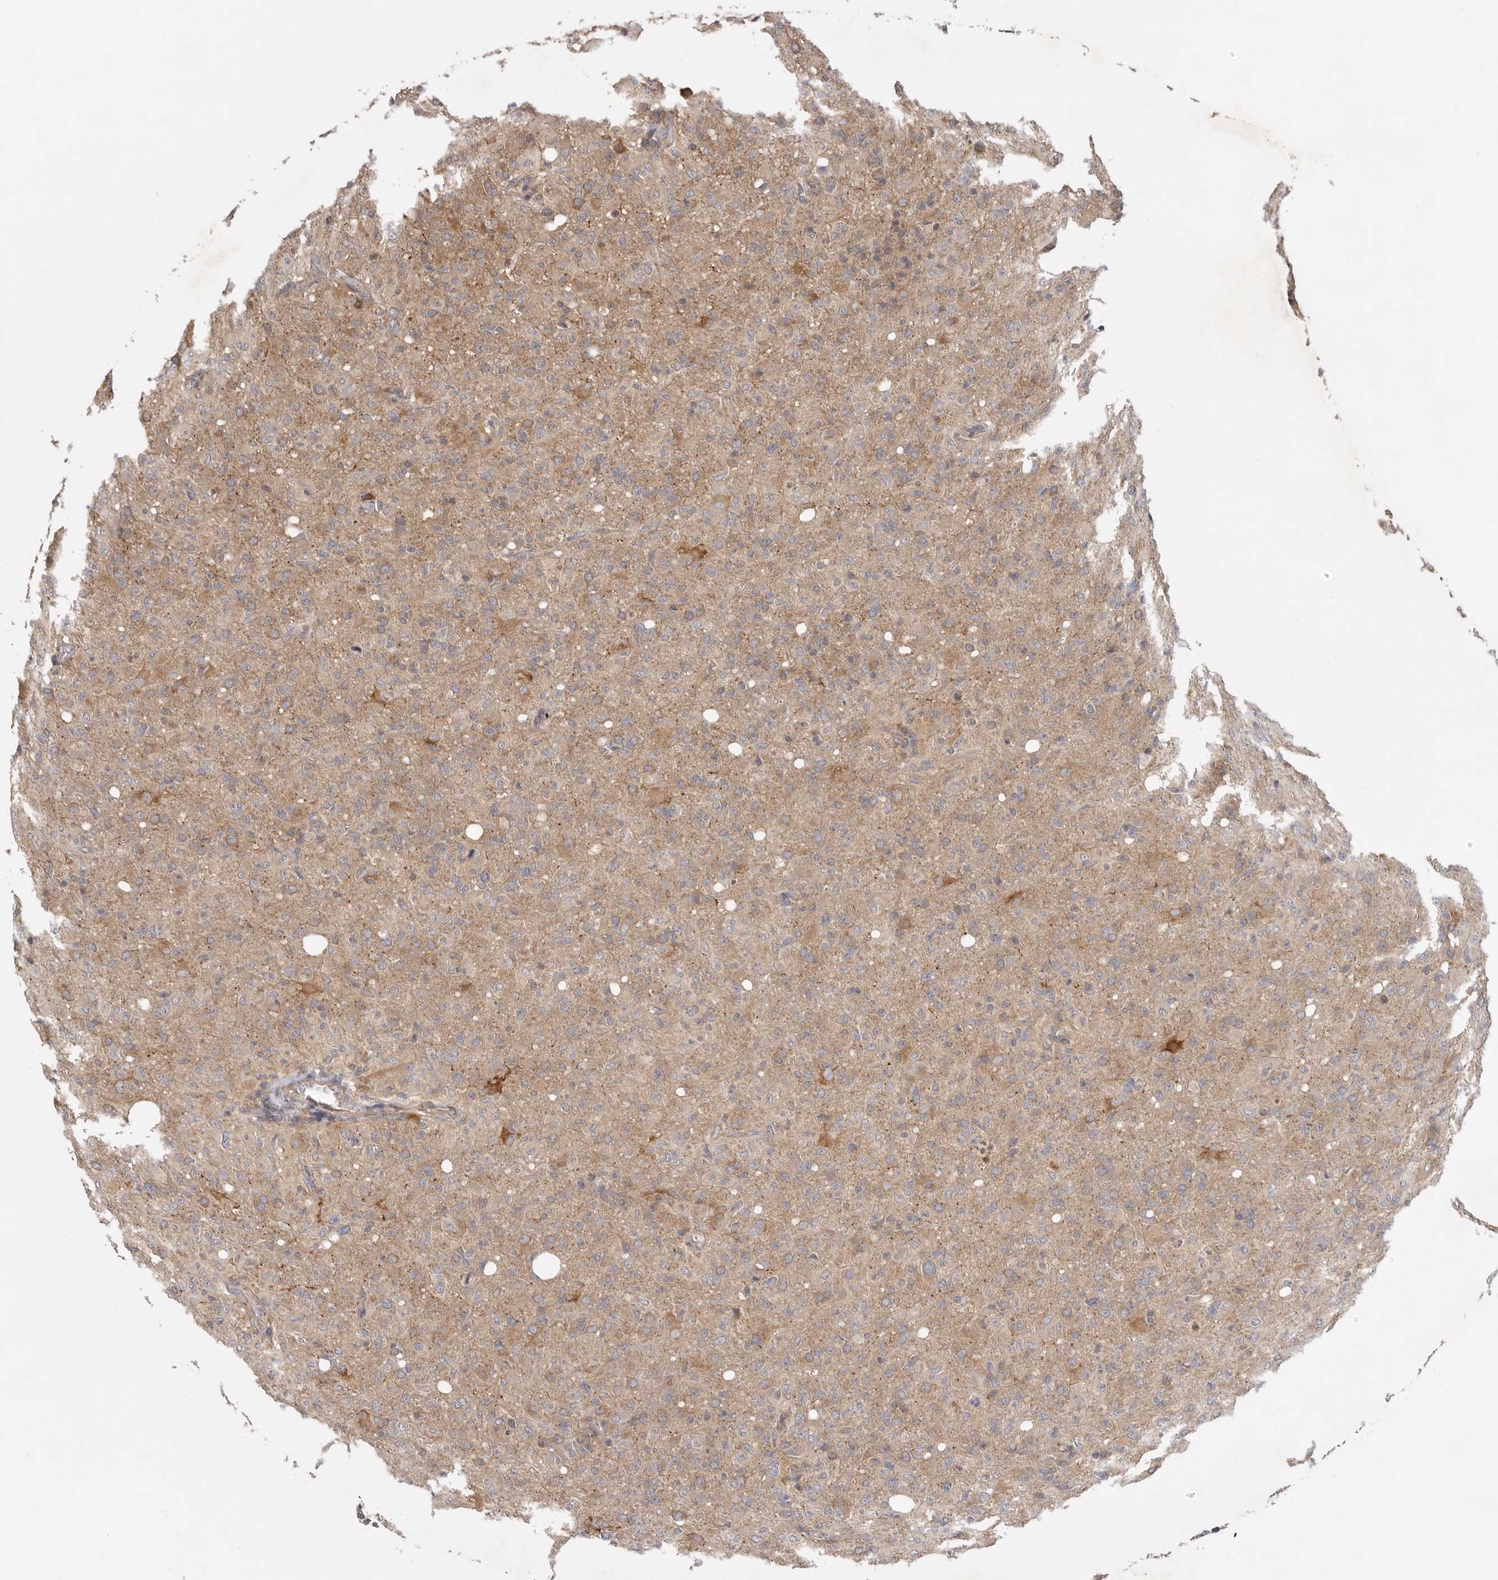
{"staining": {"intensity": "weak", "quantity": "25%-75%", "location": "cytoplasmic/membranous"}, "tissue": "glioma", "cell_type": "Tumor cells", "image_type": "cancer", "snomed": [{"axis": "morphology", "description": "Glioma, malignant, High grade"}, {"axis": "topography", "description": "Brain"}], "caption": "Glioma tissue reveals weak cytoplasmic/membranous positivity in about 25%-75% of tumor cells, visualized by immunohistochemistry. (Brightfield microscopy of DAB IHC at high magnification).", "gene": "PPP1R42", "patient": {"sex": "female", "age": 57}}